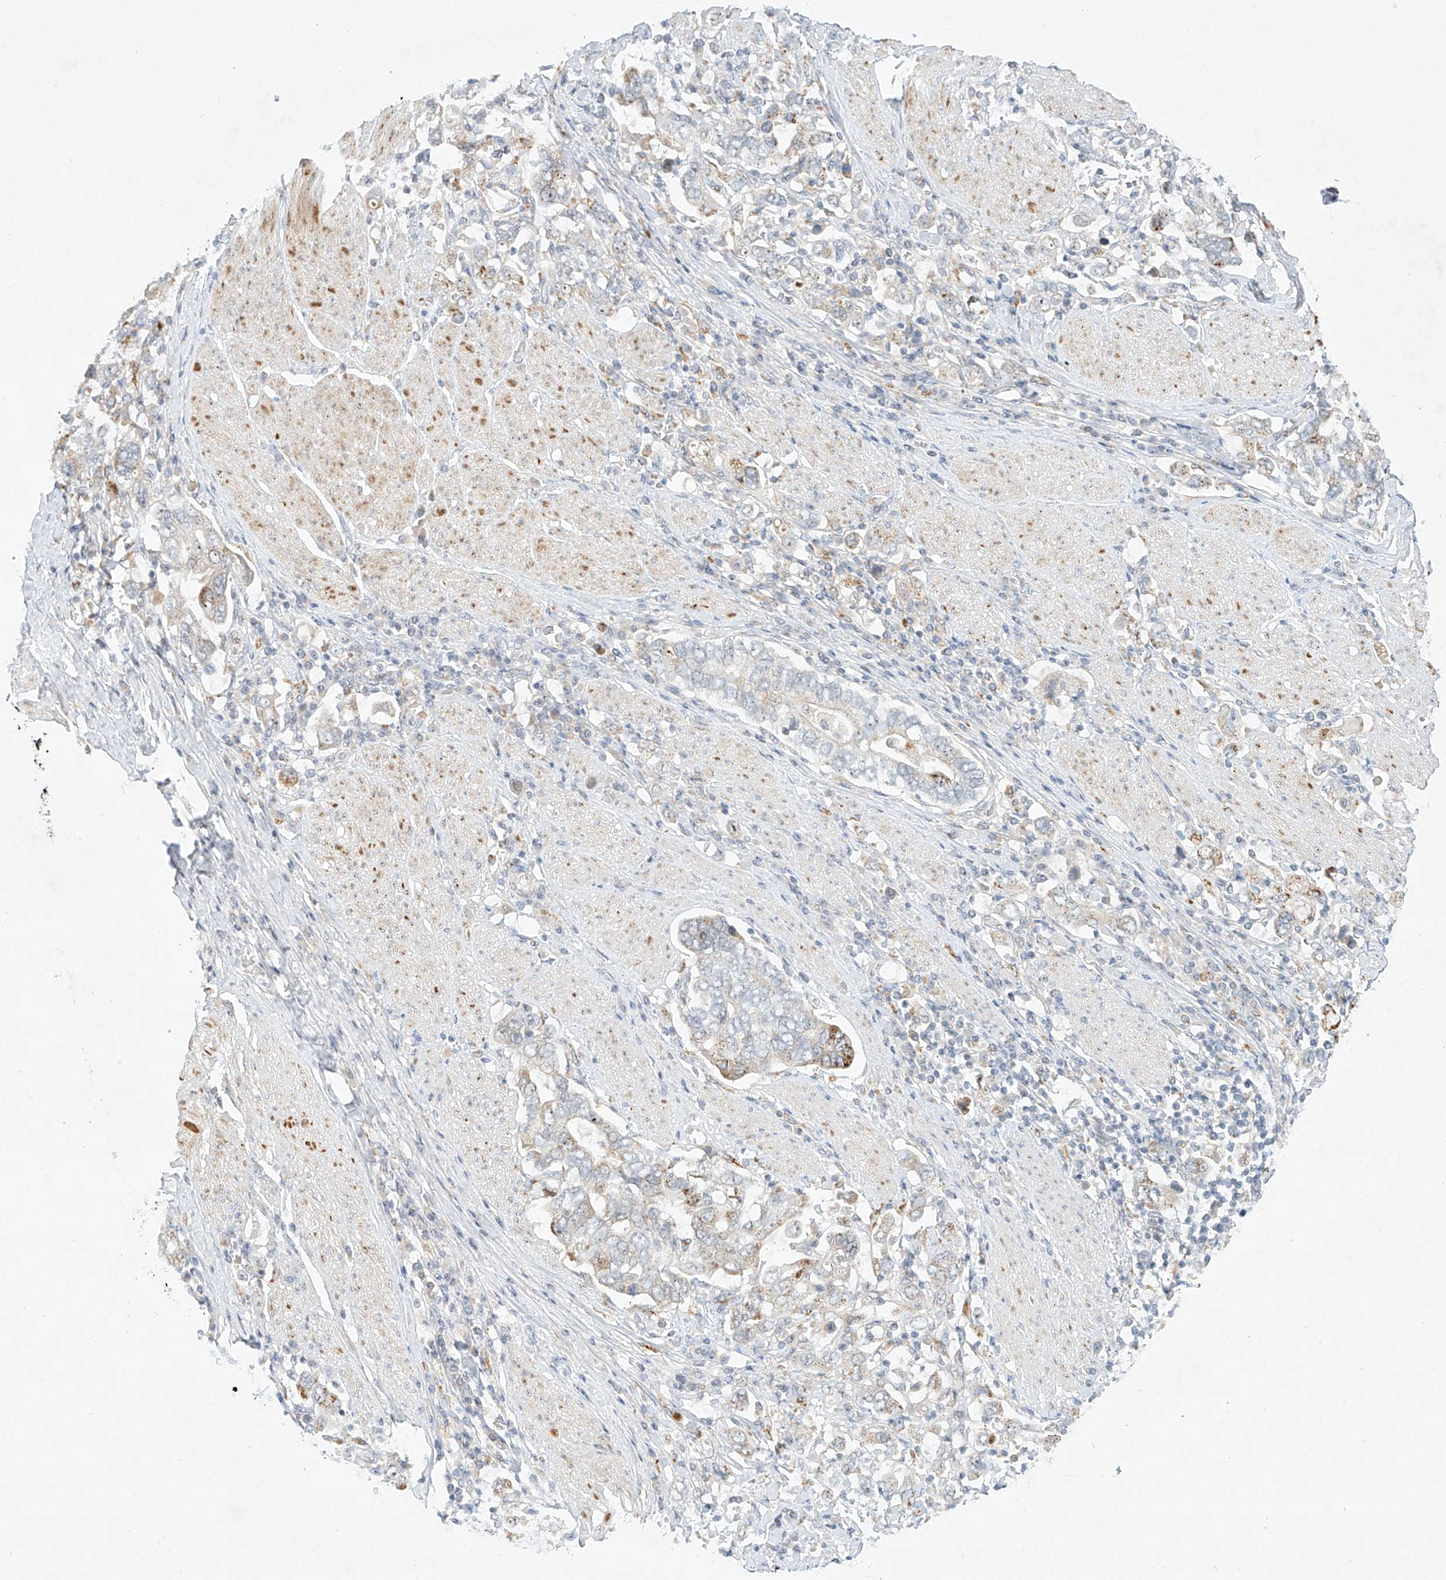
{"staining": {"intensity": "moderate", "quantity": "<25%", "location": "cytoplasmic/membranous"}, "tissue": "stomach cancer", "cell_type": "Tumor cells", "image_type": "cancer", "snomed": [{"axis": "morphology", "description": "Adenocarcinoma, NOS"}, {"axis": "topography", "description": "Stomach, upper"}], "caption": "Protein analysis of stomach adenocarcinoma tissue displays moderate cytoplasmic/membranous positivity in approximately <25% of tumor cells.", "gene": "PAK6", "patient": {"sex": "male", "age": 62}}